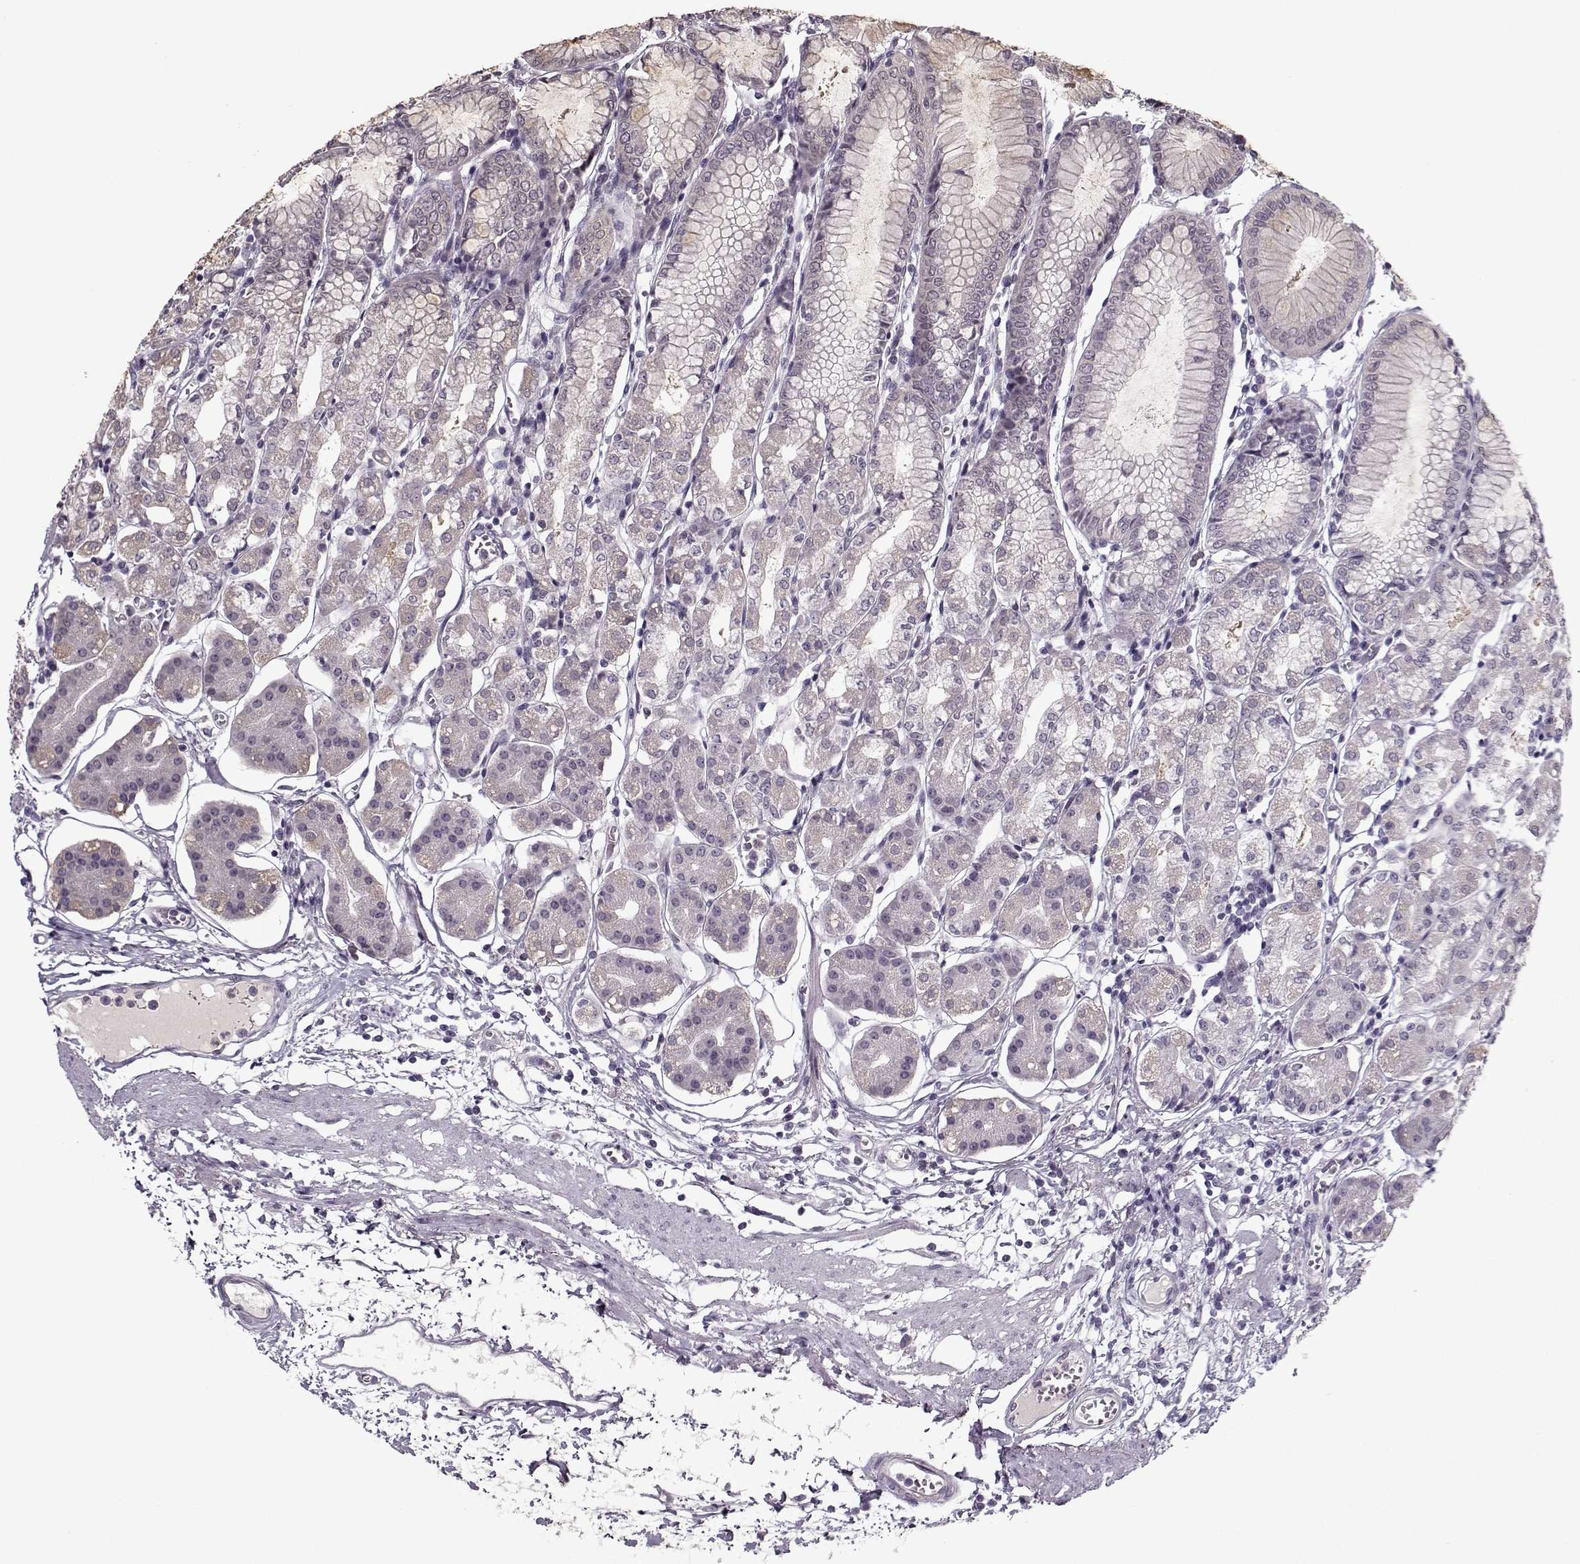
{"staining": {"intensity": "moderate", "quantity": "<25%", "location": "cytoplasmic/membranous"}, "tissue": "stomach", "cell_type": "Glandular cells", "image_type": "normal", "snomed": [{"axis": "morphology", "description": "Normal tissue, NOS"}, {"axis": "topography", "description": "Skeletal muscle"}, {"axis": "topography", "description": "Stomach"}], "caption": "Moderate cytoplasmic/membranous expression for a protein is seen in about <25% of glandular cells of unremarkable stomach using IHC.", "gene": "ACOT11", "patient": {"sex": "female", "age": 57}}